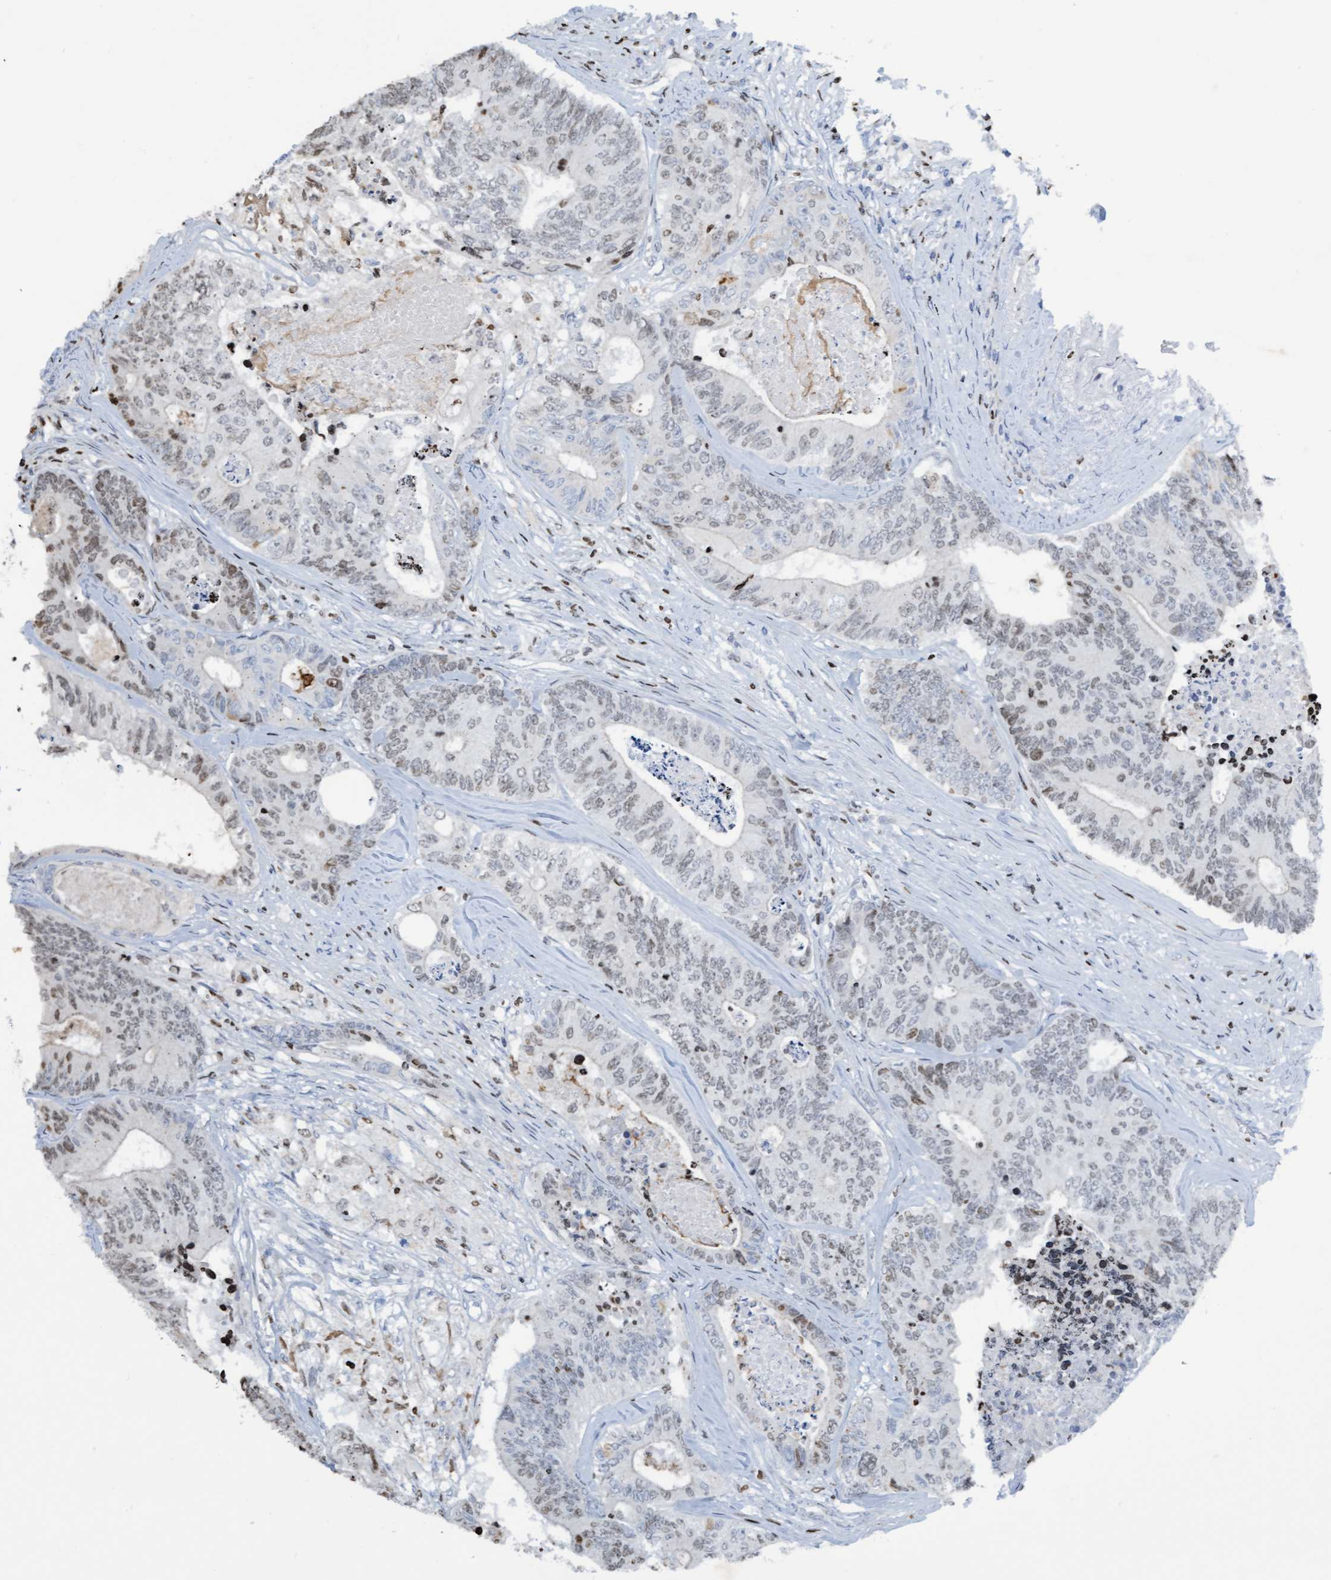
{"staining": {"intensity": "weak", "quantity": "25%-75%", "location": "nuclear"}, "tissue": "colorectal cancer", "cell_type": "Tumor cells", "image_type": "cancer", "snomed": [{"axis": "morphology", "description": "Adenocarcinoma, NOS"}, {"axis": "topography", "description": "Colon"}], "caption": "A high-resolution photomicrograph shows immunohistochemistry staining of colorectal cancer (adenocarcinoma), which shows weak nuclear expression in about 25%-75% of tumor cells. The protein is stained brown, and the nuclei are stained in blue (DAB (3,3'-diaminobenzidine) IHC with brightfield microscopy, high magnification).", "gene": "CBX2", "patient": {"sex": "female", "age": 67}}